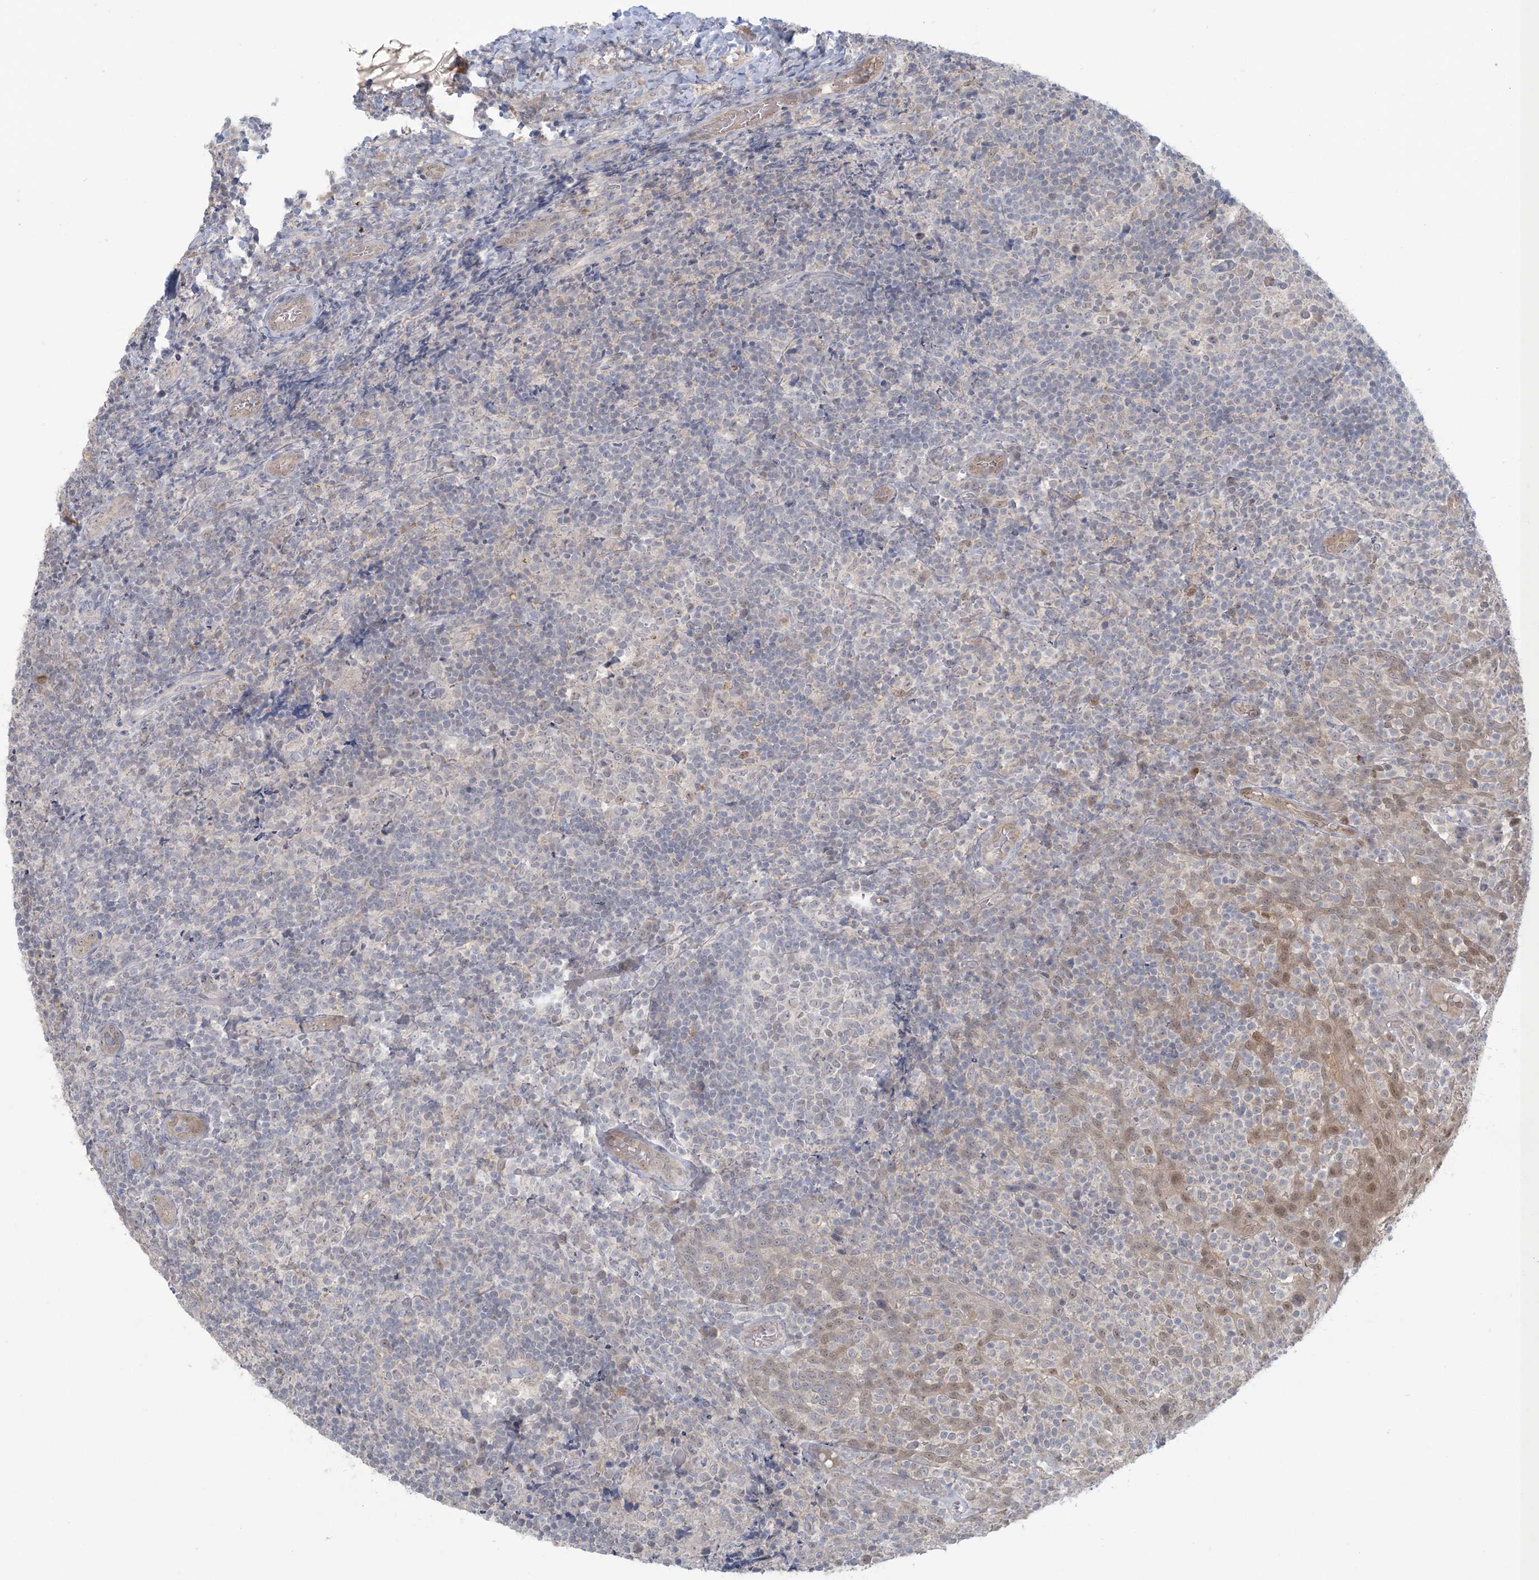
{"staining": {"intensity": "weak", "quantity": "<25%", "location": "nuclear"}, "tissue": "tonsil", "cell_type": "Germinal center cells", "image_type": "normal", "snomed": [{"axis": "morphology", "description": "Normal tissue, NOS"}, {"axis": "topography", "description": "Tonsil"}], "caption": "Immunohistochemistry photomicrograph of normal human tonsil stained for a protein (brown), which shows no positivity in germinal center cells.", "gene": "NRBP2", "patient": {"sex": "female", "age": 19}}